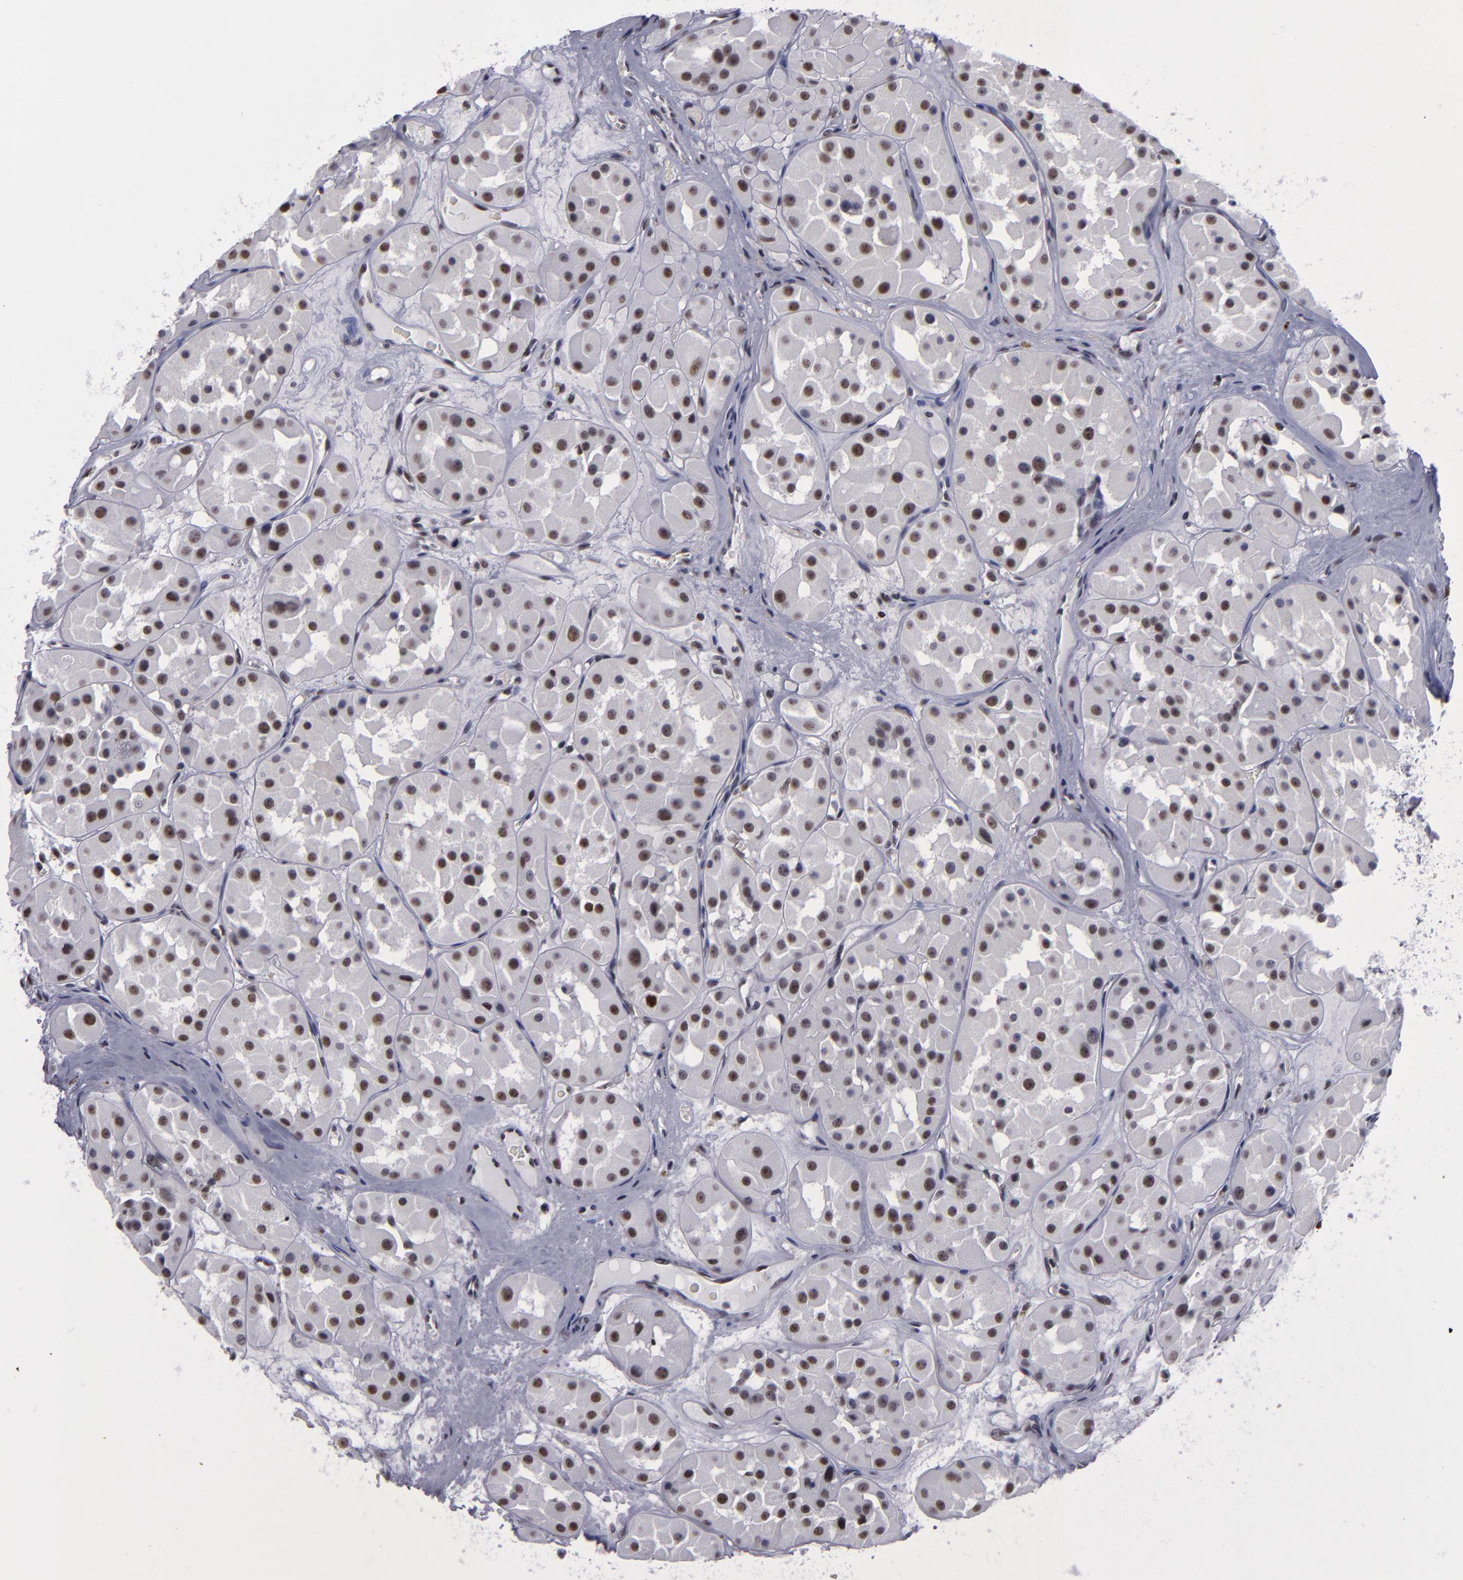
{"staining": {"intensity": "strong", "quantity": ">75%", "location": "nuclear"}, "tissue": "renal cancer", "cell_type": "Tumor cells", "image_type": "cancer", "snomed": [{"axis": "morphology", "description": "Adenocarcinoma, uncertain malignant potential"}, {"axis": "topography", "description": "Kidney"}], "caption": "Approximately >75% of tumor cells in adenocarcinoma,  uncertain malignant potential (renal) reveal strong nuclear protein positivity as visualized by brown immunohistochemical staining.", "gene": "TERF2", "patient": {"sex": "male", "age": 63}}